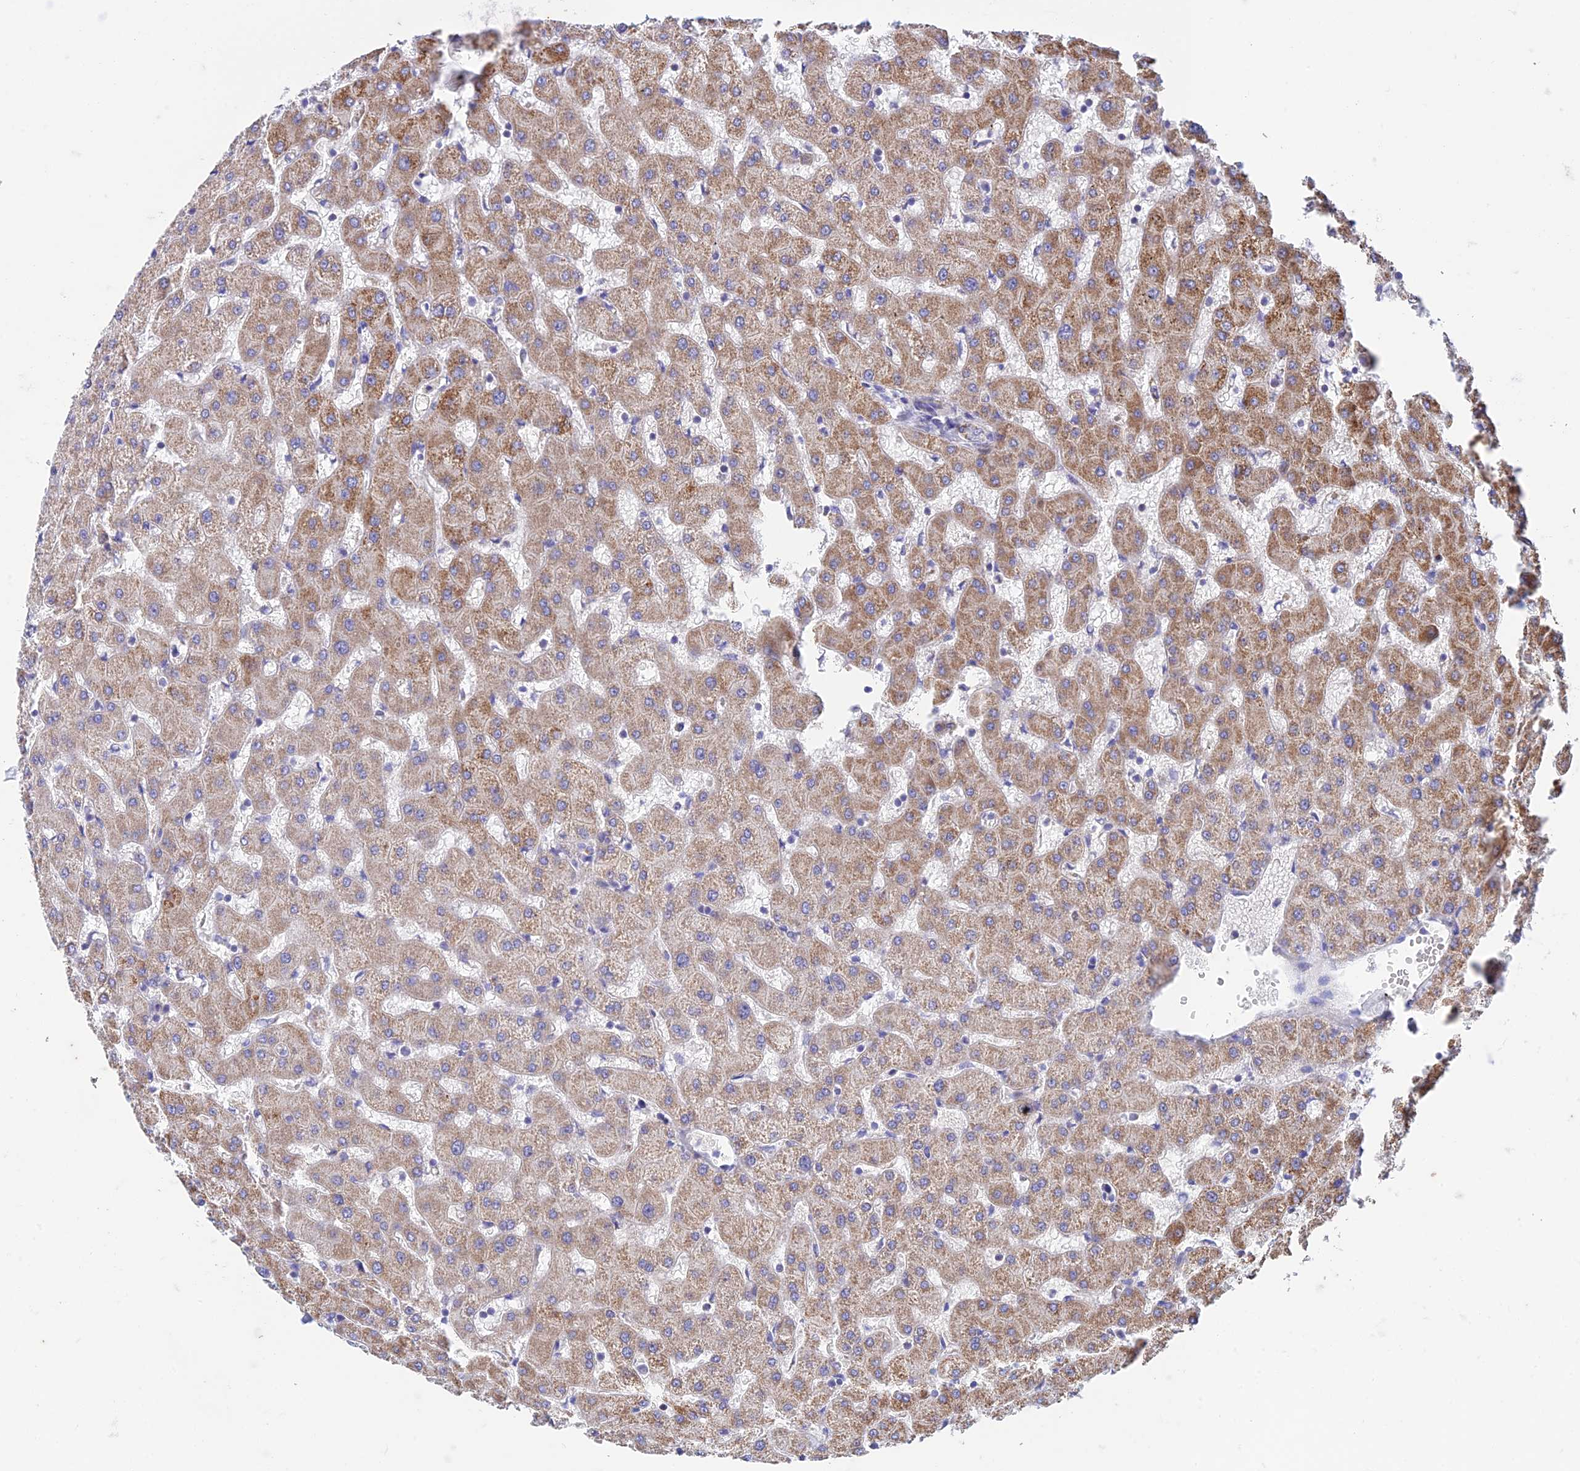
{"staining": {"intensity": "moderate", "quantity": "<25%", "location": "cytoplasmic/membranous"}, "tissue": "liver", "cell_type": "Cholangiocytes", "image_type": "normal", "snomed": [{"axis": "morphology", "description": "Normal tissue, NOS"}, {"axis": "topography", "description": "Liver"}], "caption": "Protein staining of normal liver demonstrates moderate cytoplasmic/membranous positivity in about <25% of cholangiocytes.", "gene": "ZNF181", "patient": {"sex": "female", "age": 63}}